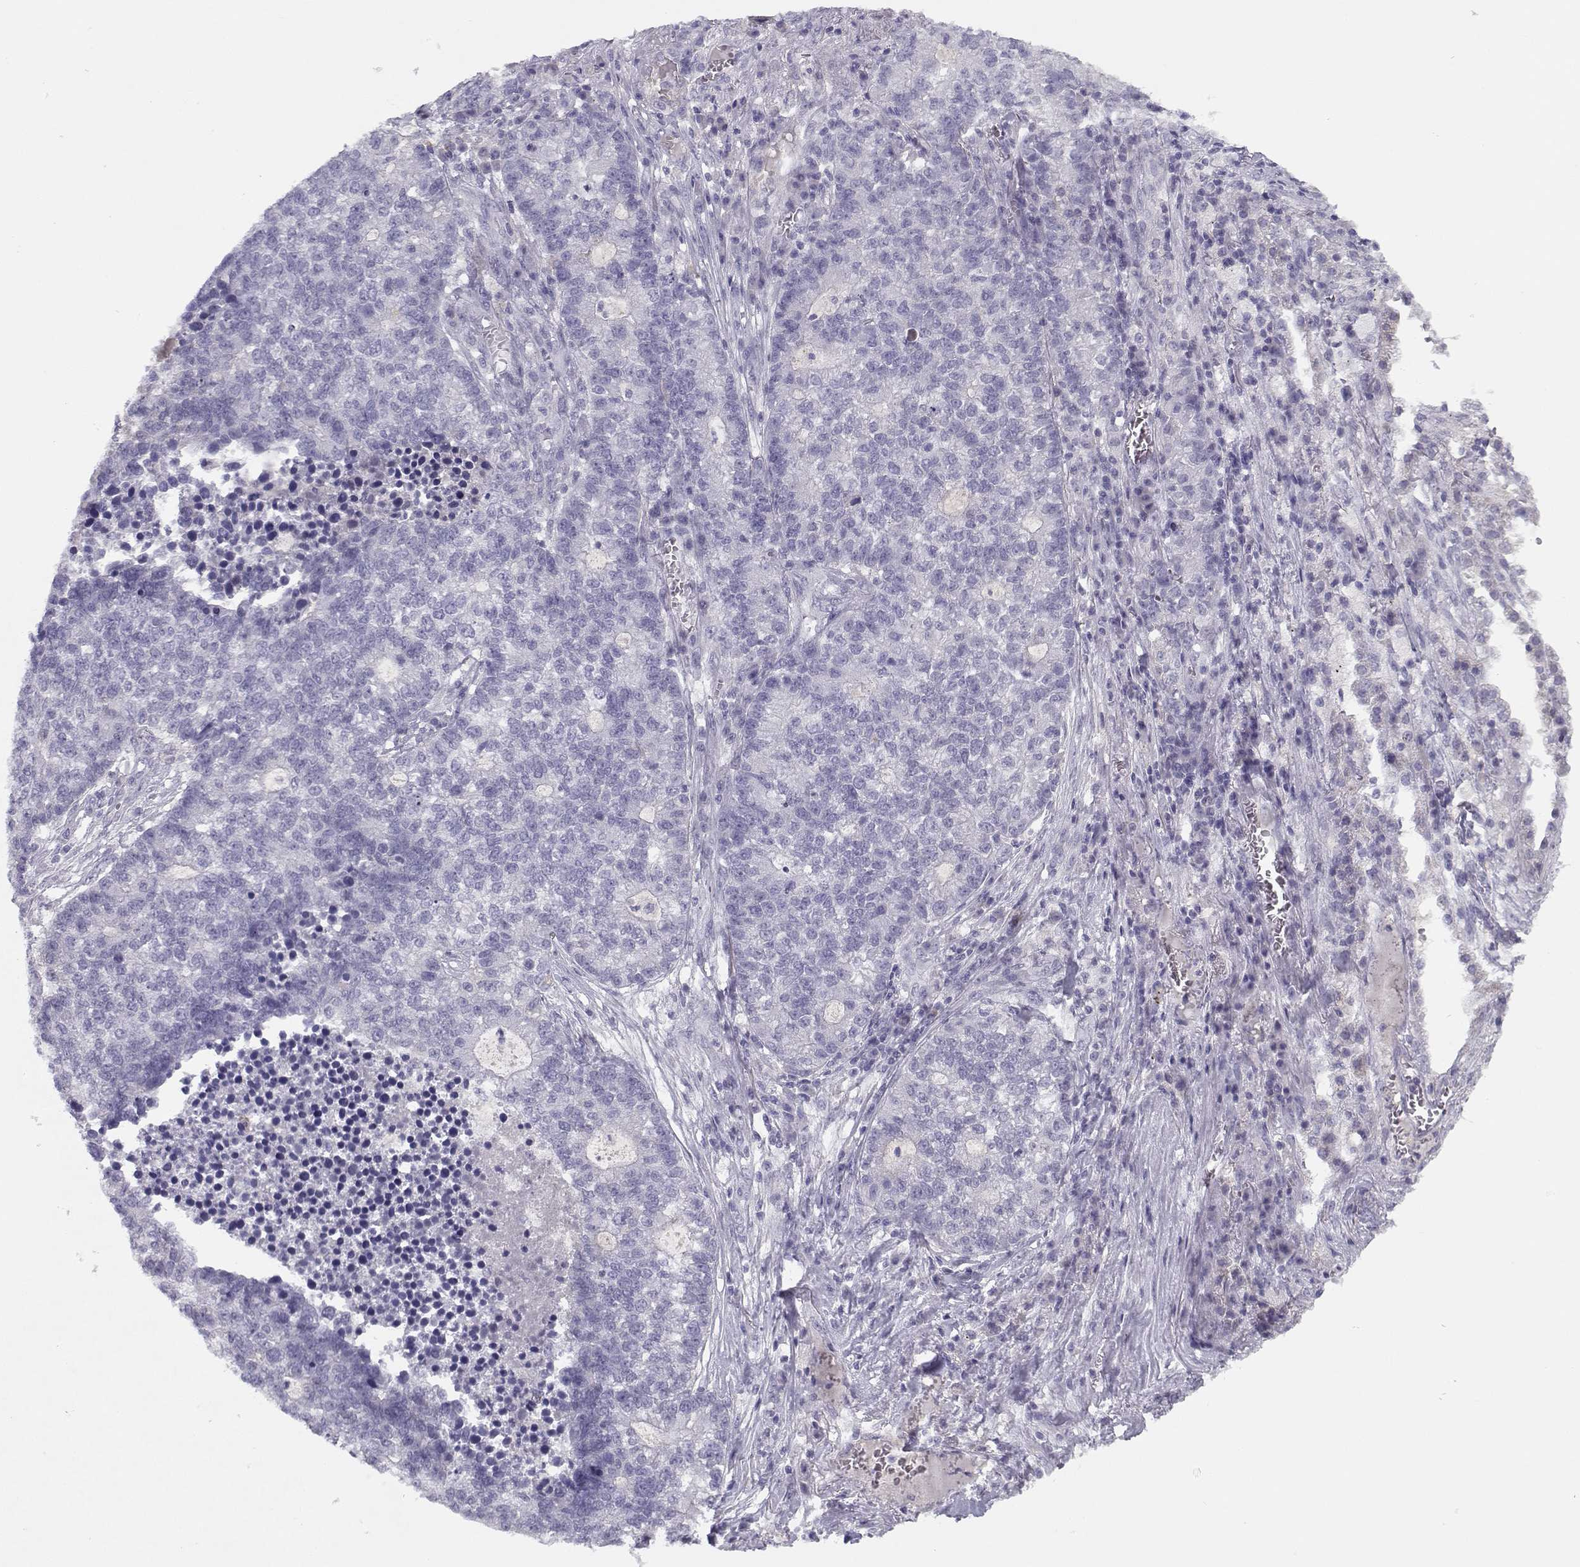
{"staining": {"intensity": "negative", "quantity": "none", "location": "none"}, "tissue": "lung cancer", "cell_type": "Tumor cells", "image_type": "cancer", "snomed": [{"axis": "morphology", "description": "Adenocarcinoma, NOS"}, {"axis": "topography", "description": "Lung"}], "caption": "High power microscopy micrograph of an IHC image of lung adenocarcinoma, revealing no significant staining in tumor cells.", "gene": "CFAP77", "patient": {"sex": "male", "age": 57}}